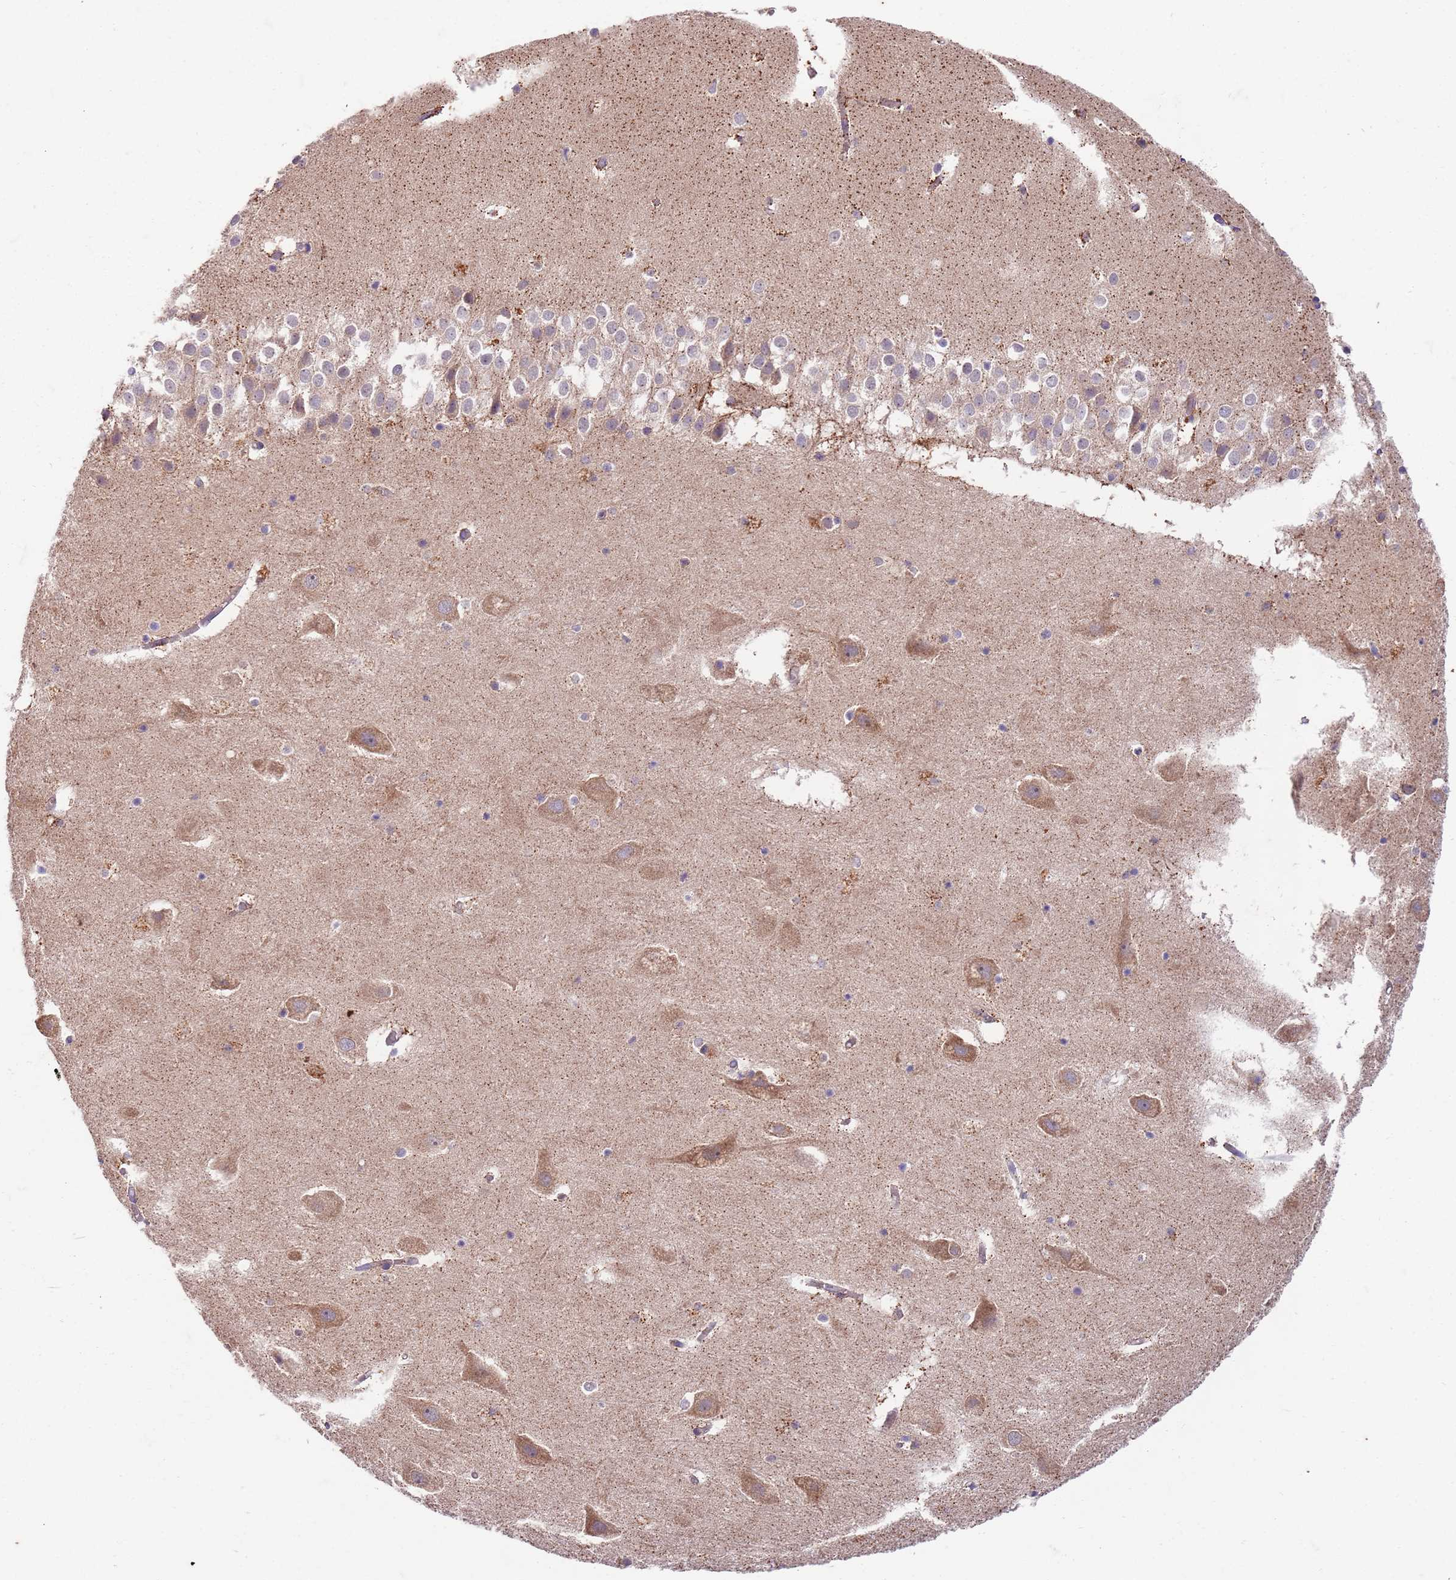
{"staining": {"intensity": "negative", "quantity": "none", "location": "none"}, "tissue": "hippocampus", "cell_type": "Glial cells", "image_type": "normal", "snomed": [{"axis": "morphology", "description": "Normal tissue, NOS"}, {"axis": "topography", "description": "Hippocampus"}], "caption": "Image shows no protein staining in glial cells of unremarkable hippocampus.", "gene": "OSBP", "patient": {"sex": "female", "age": 52}}